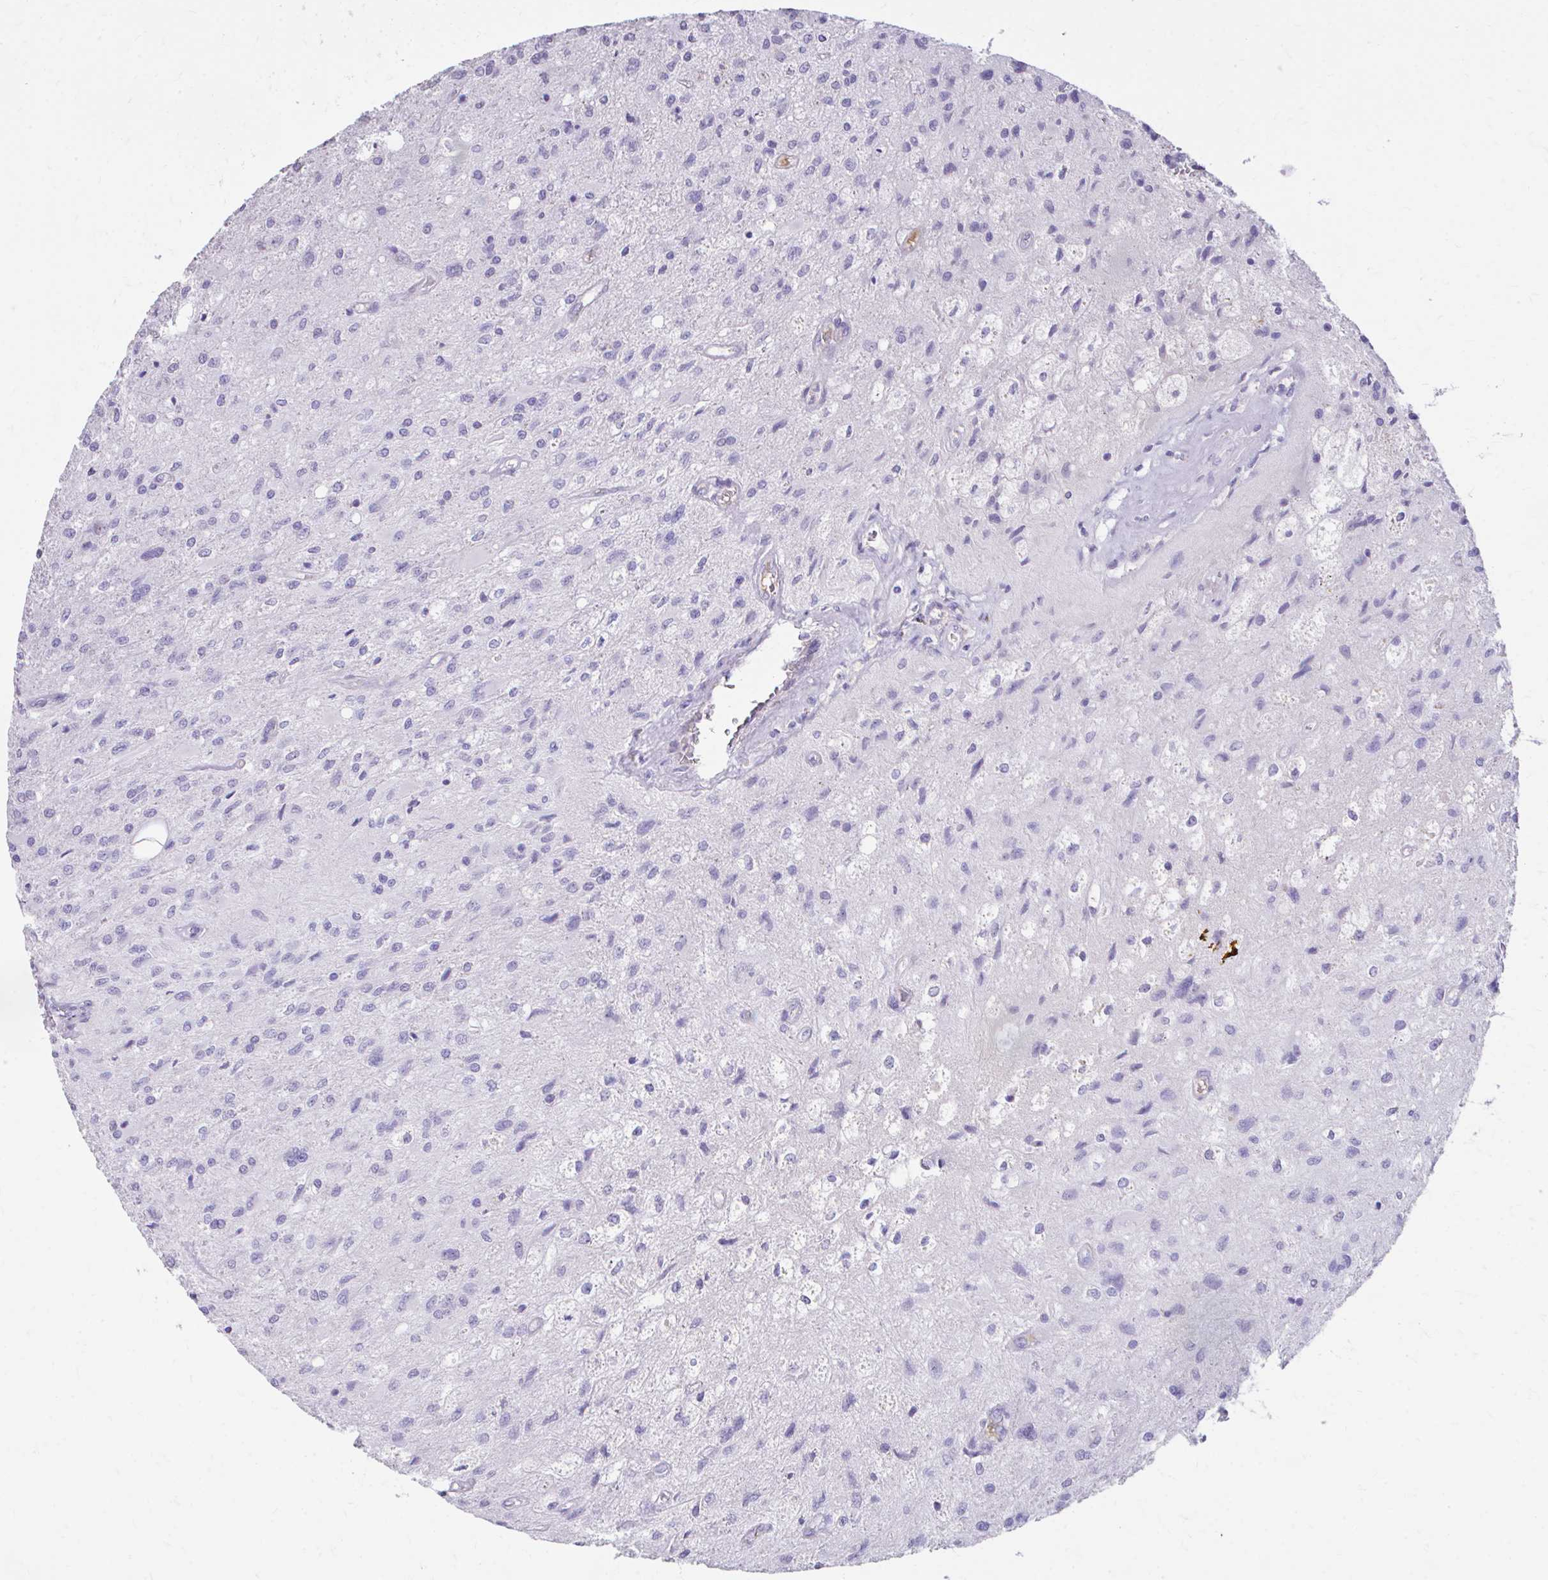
{"staining": {"intensity": "negative", "quantity": "none", "location": "none"}, "tissue": "glioma", "cell_type": "Tumor cells", "image_type": "cancer", "snomed": [{"axis": "morphology", "description": "Glioma, malignant, High grade"}, {"axis": "topography", "description": "Brain"}], "caption": "Micrograph shows no significant protein staining in tumor cells of malignant glioma (high-grade).", "gene": "CFH", "patient": {"sex": "female", "age": 70}}